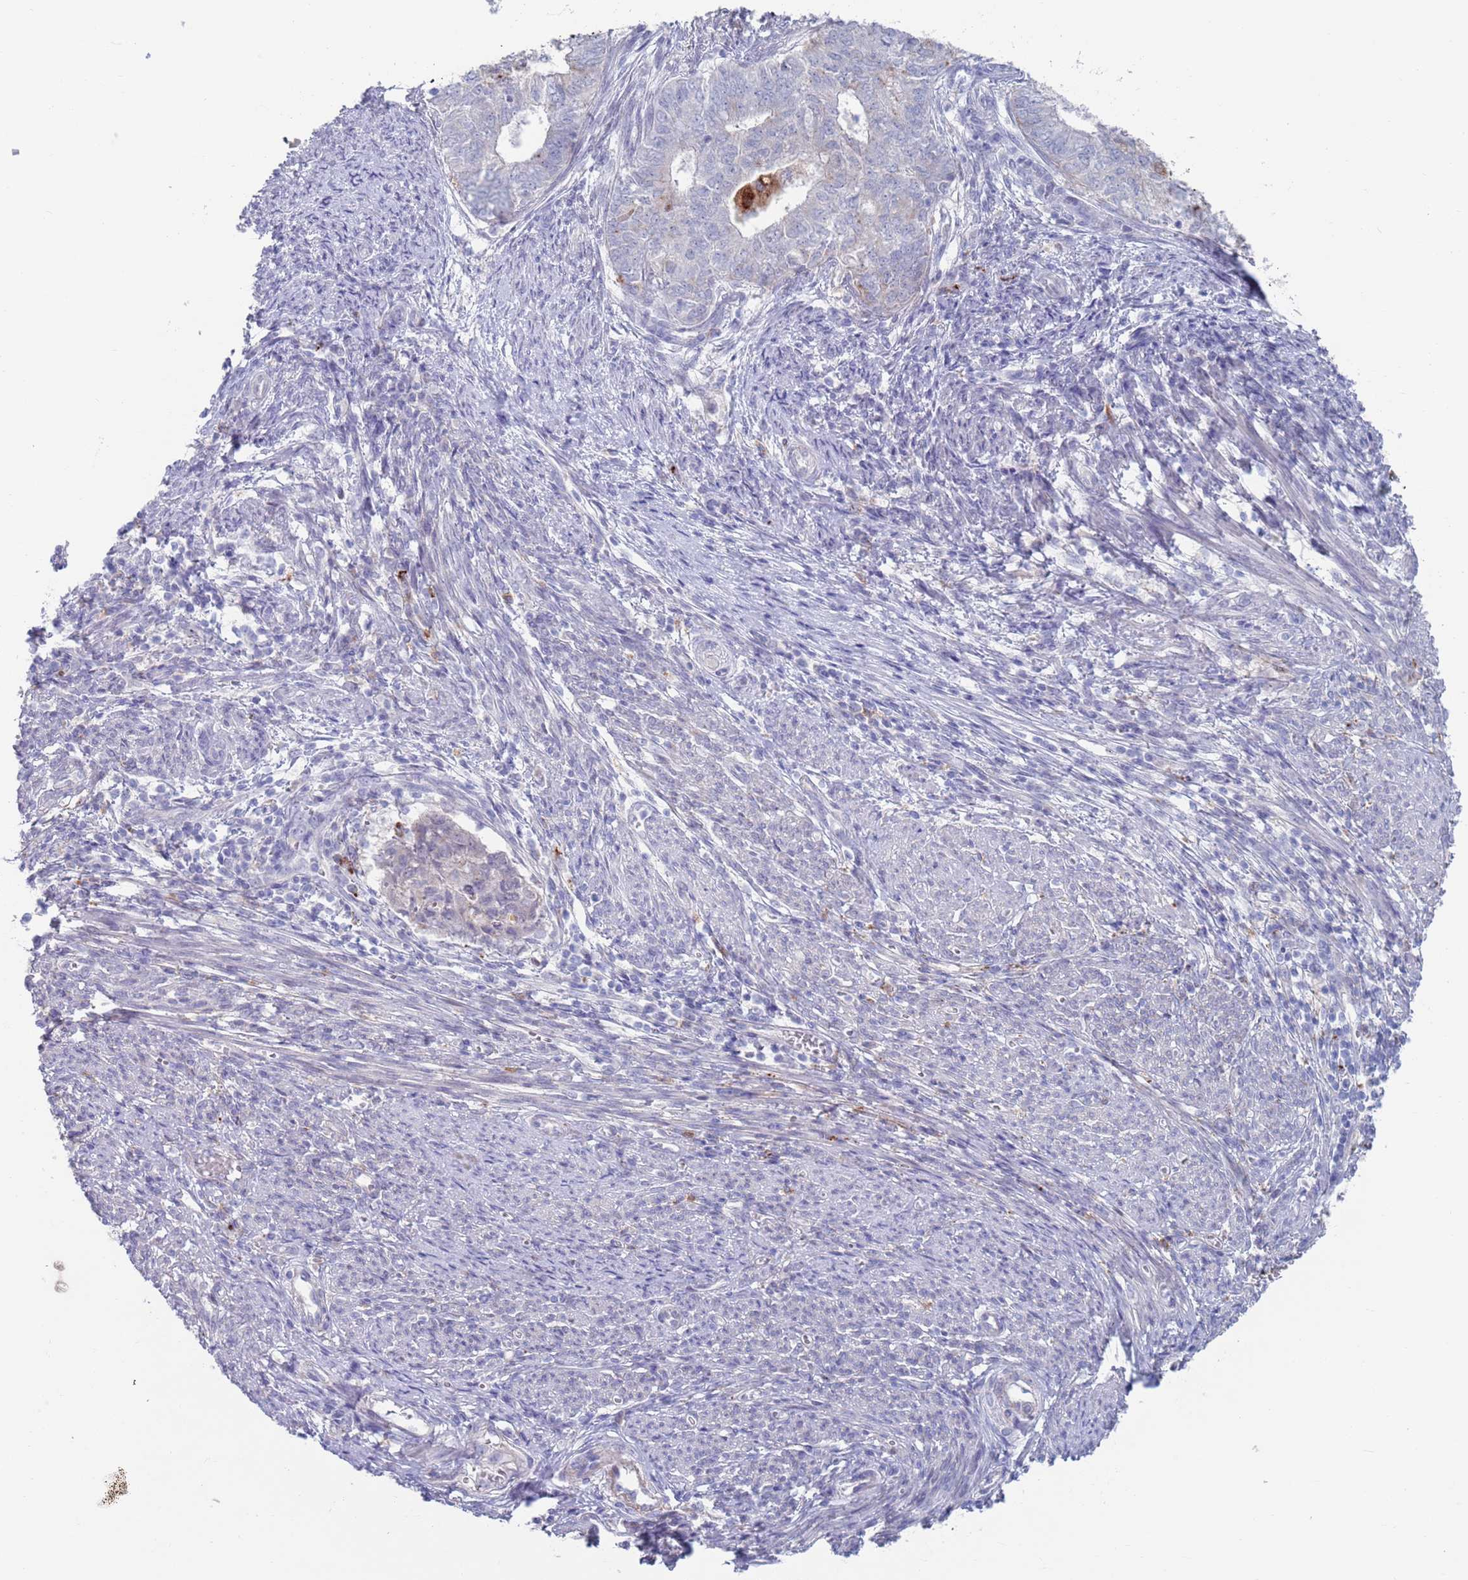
{"staining": {"intensity": "negative", "quantity": "none", "location": "none"}, "tissue": "endometrial cancer", "cell_type": "Tumor cells", "image_type": "cancer", "snomed": [{"axis": "morphology", "description": "Adenocarcinoma, NOS"}, {"axis": "topography", "description": "Endometrium"}], "caption": "IHC image of endometrial cancer stained for a protein (brown), which reveals no expression in tumor cells. (DAB (3,3'-diaminobenzidine) immunohistochemistry visualized using brightfield microscopy, high magnification).", "gene": "FUCA1", "patient": {"sex": "female", "age": 62}}